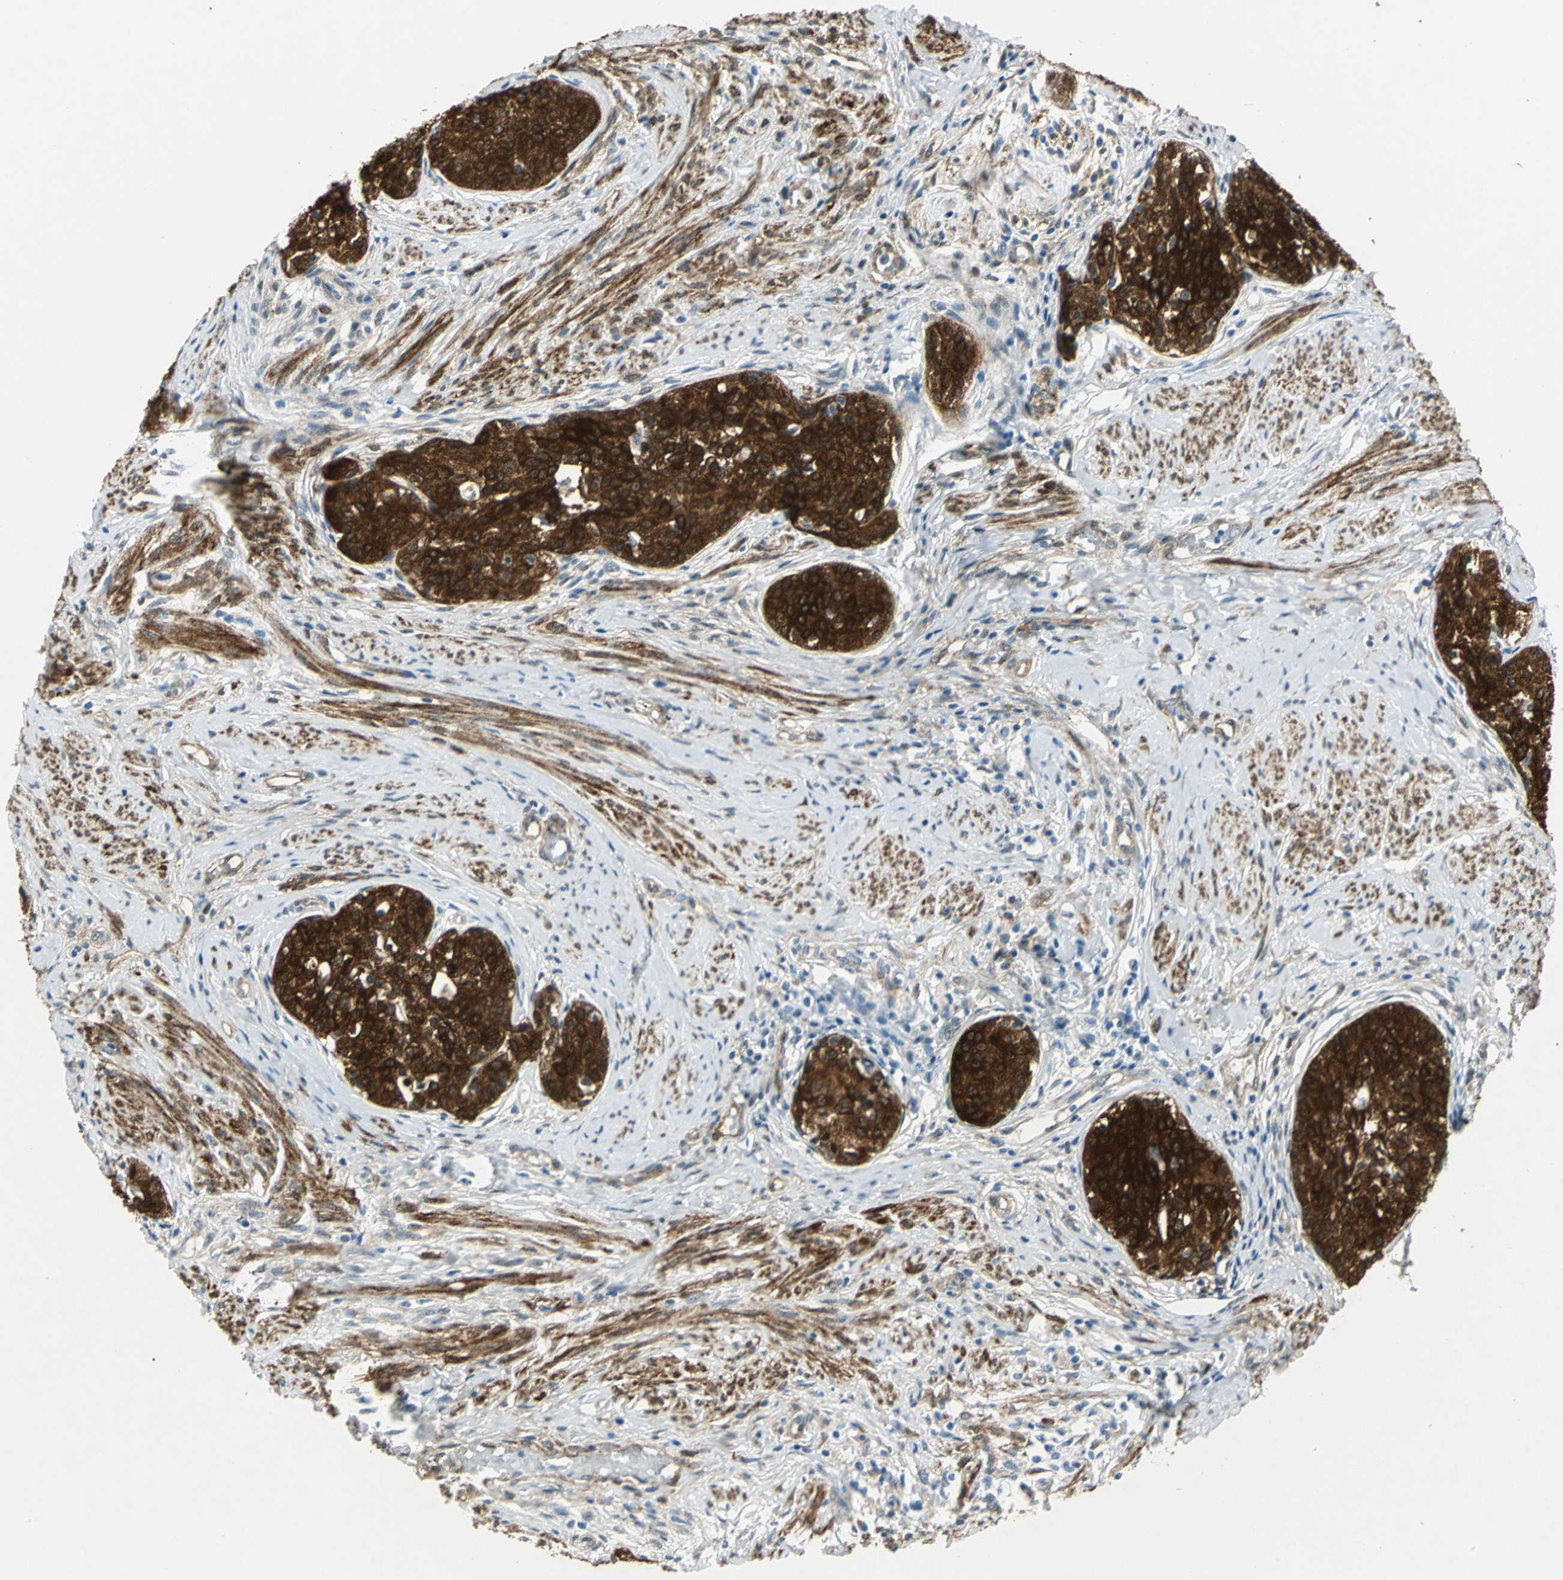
{"staining": {"intensity": "strong", "quantity": ">75%", "location": "cytoplasmic/membranous"}, "tissue": "cervical cancer", "cell_type": "Tumor cells", "image_type": "cancer", "snomed": [{"axis": "morphology", "description": "Squamous cell carcinoma, NOS"}, {"axis": "morphology", "description": "Adenocarcinoma, NOS"}, {"axis": "topography", "description": "Cervix"}], "caption": "This is an image of IHC staining of cervical adenocarcinoma, which shows strong expression in the cytoplasmic/membranous of tumor cells.", "gene": "HSPB1", "patient": {"sex": "female", "age": 52}}